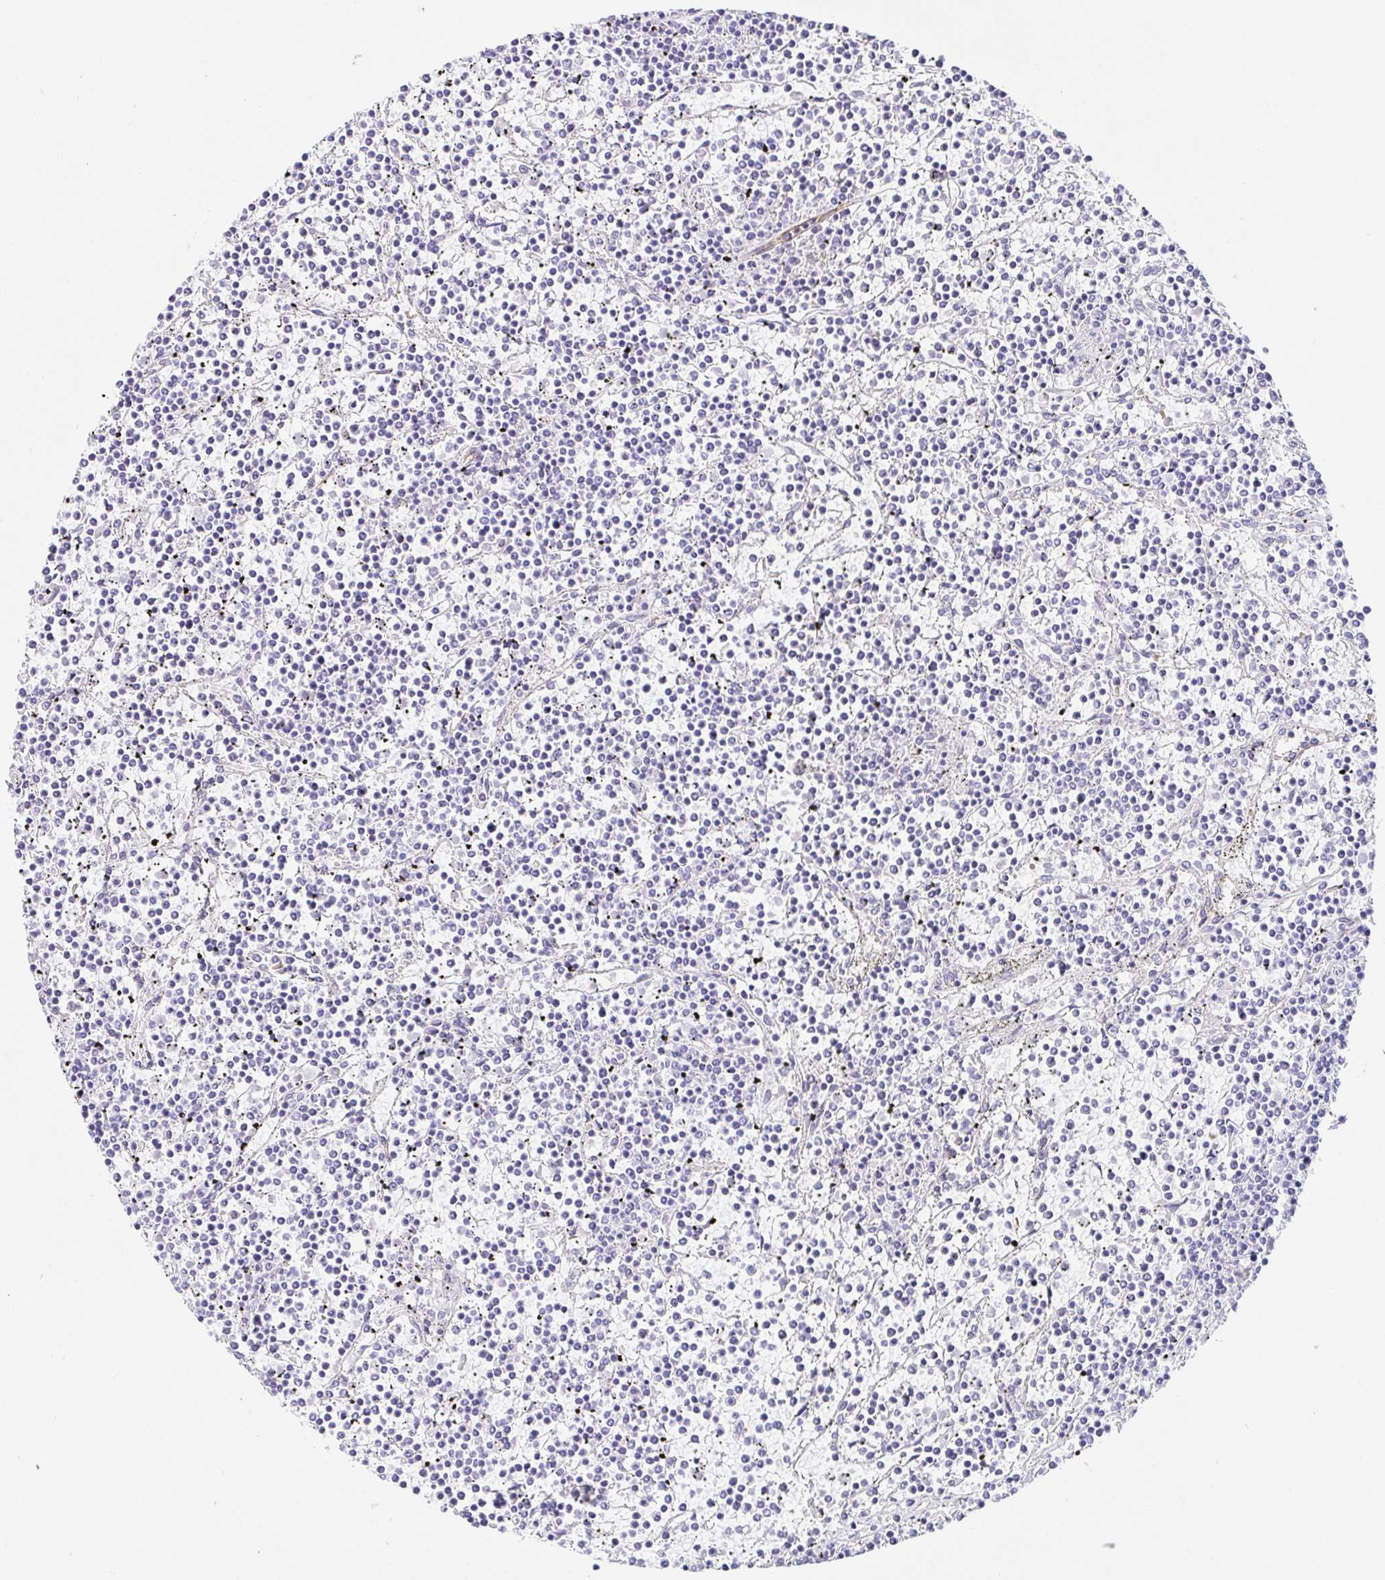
{"staining": {"intensity": "negative", "quantity": "none", "location": "none"}, "tissue": "lymphoma", "cell_type": "Tumor cells", "image_type": "cancer", "snomed": [{"axis": "morphology", "description": "Malignant lymphoma, non-Hodgkin's type, Low grade"}, {"axis": "topography", "description": "Spleen"}], "caption": "Lymphoma was stained to show a protein in brown. There is no significant staining in tumor cells.", "gene": "DOCK1", "patient": {"sex": "female", "age": 19}}